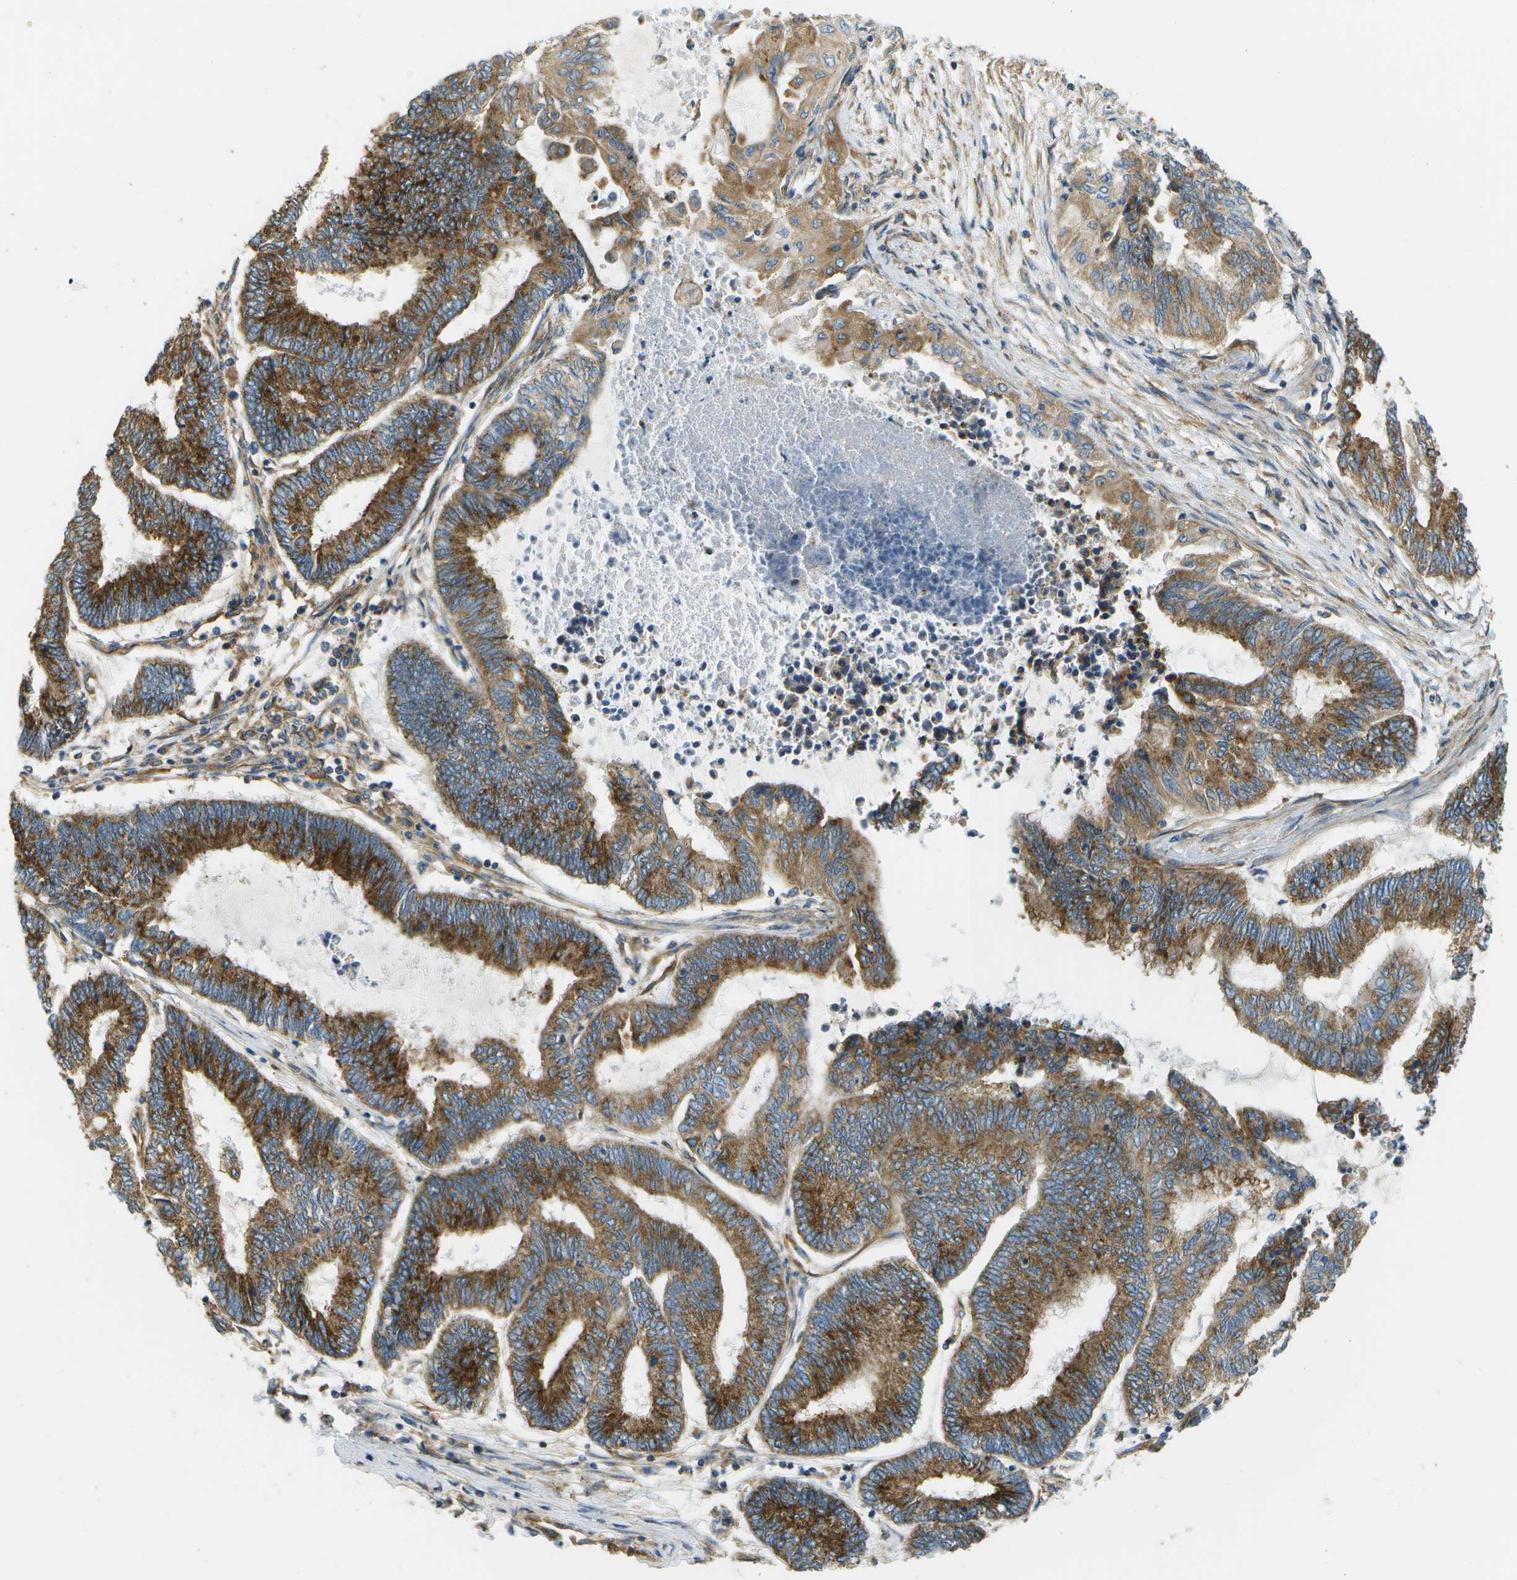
{"staining": {"intensity": "strong", "quantity": ">75%", "location": "cytoplasmic/membranous"}, "tissue": "endometrial cancer", "cell_type": "Tumor cells", "image_type": "cancer", "snomed": [{"axis": "morphology", "description": "Adenocarcinoma, NOS"}, {"axis": "topography", "description": "Uterus"}, {"axis": "topography", "description": "Endometrium"}], "caption": "Immunohistochemical staining of endometrial cancer reveals strong cytoplasmic/membranous protein expression in about >75% of tumor cells.", "gene": "CLTC", "patient": {"sex": "female", "age": 70}}